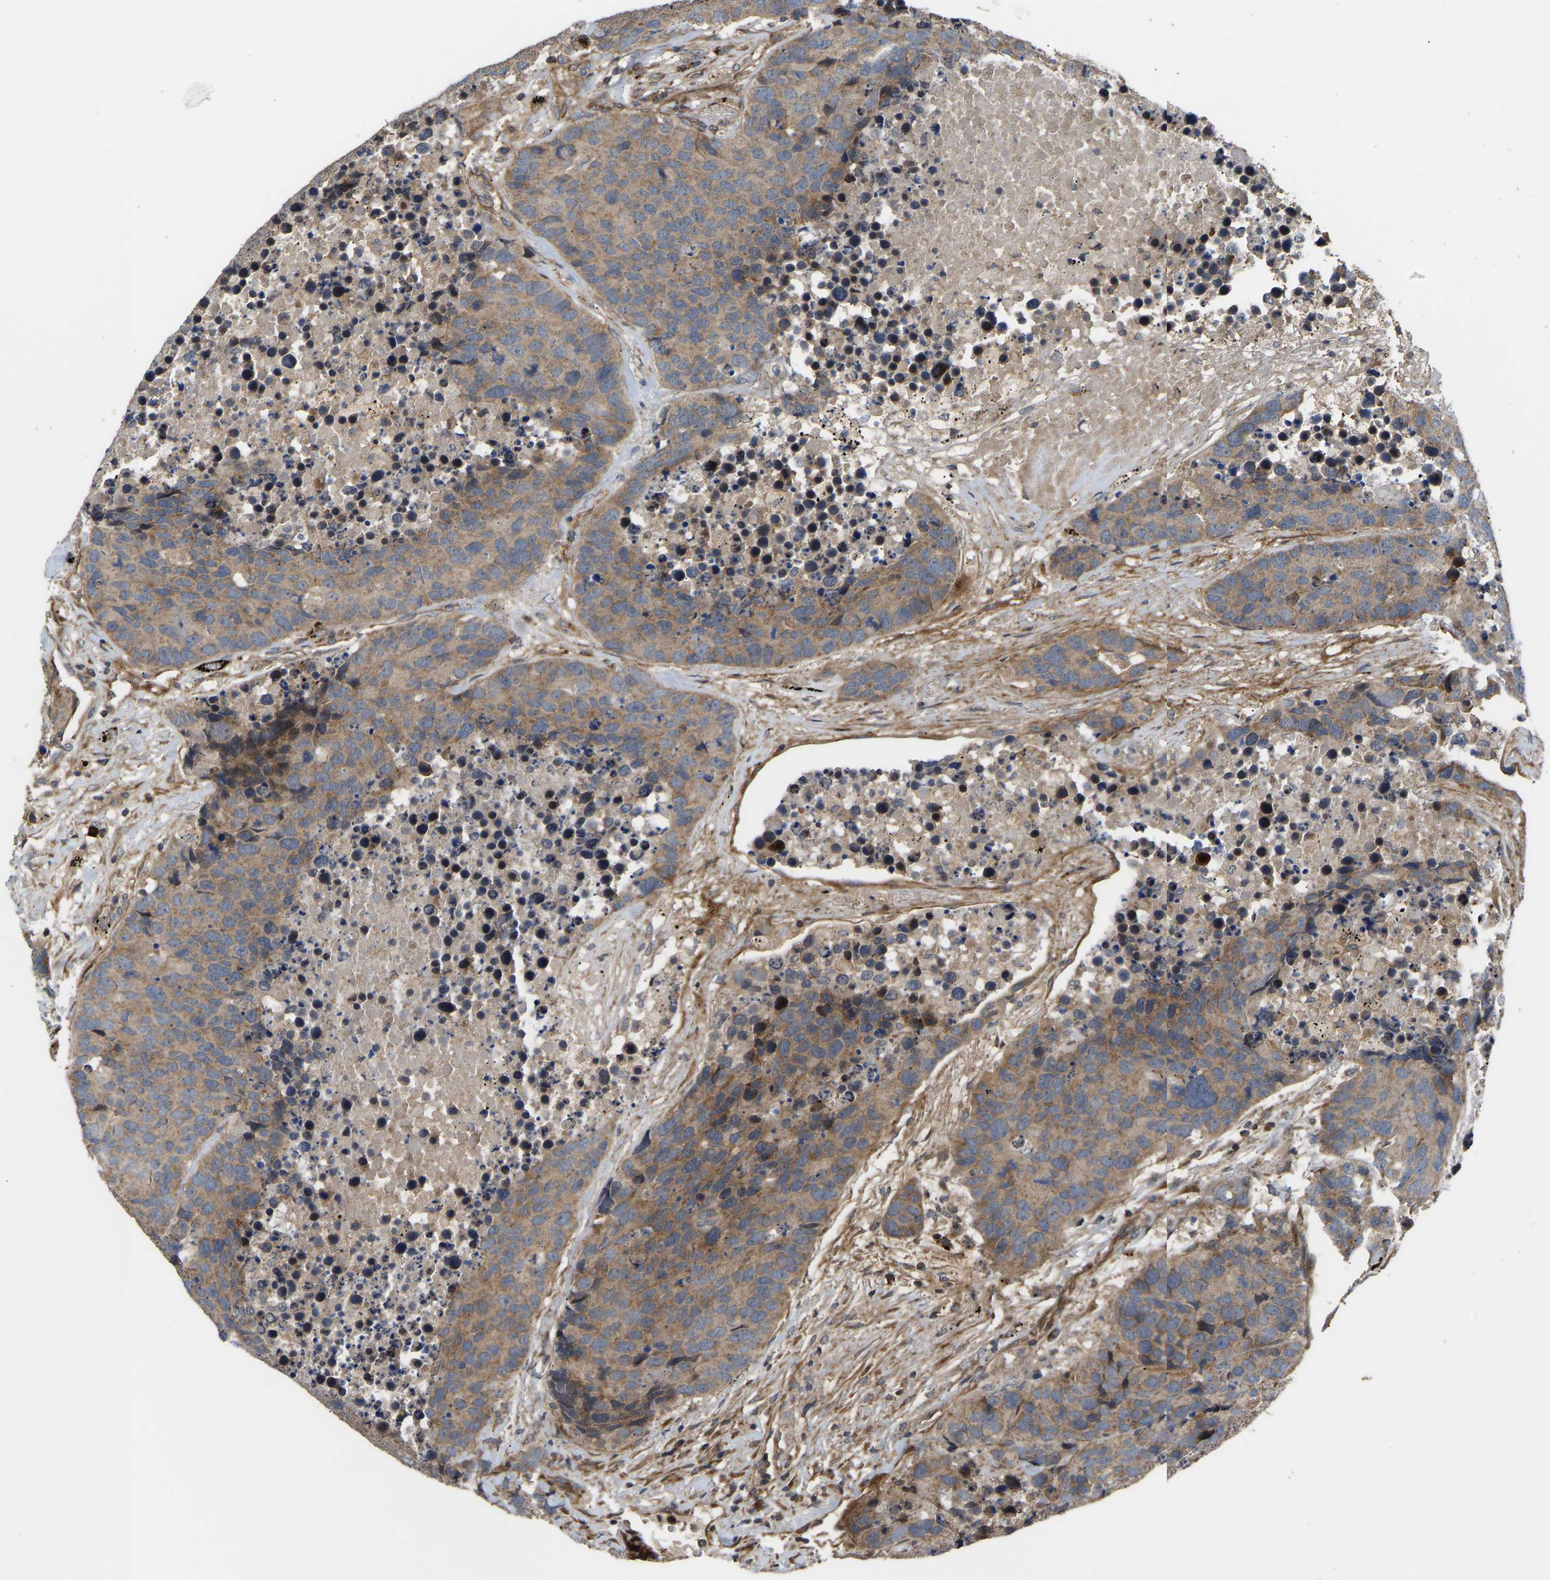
{"staining": {"intensity": "moderate", "quantity": ">75%", "location": "cytoplasmic/membranous"}, "tissue": "carcinoid", "cell_type": "Tumor cells", "image_type": "cancer", "snomed": [{"axis": "morphology", "description": "Carcinoid, malignant, NOS"}, {"axis": "topography", "description": "Lung"}], "caption": "Brown immunohistochemical staining in human carcinoid (malignant) demonstrates moderate cytoplasmic/membranous staining in about >75% of tumor cells.", "gene": "STAU1", "patient": {"sex": "male", "age": 60}}